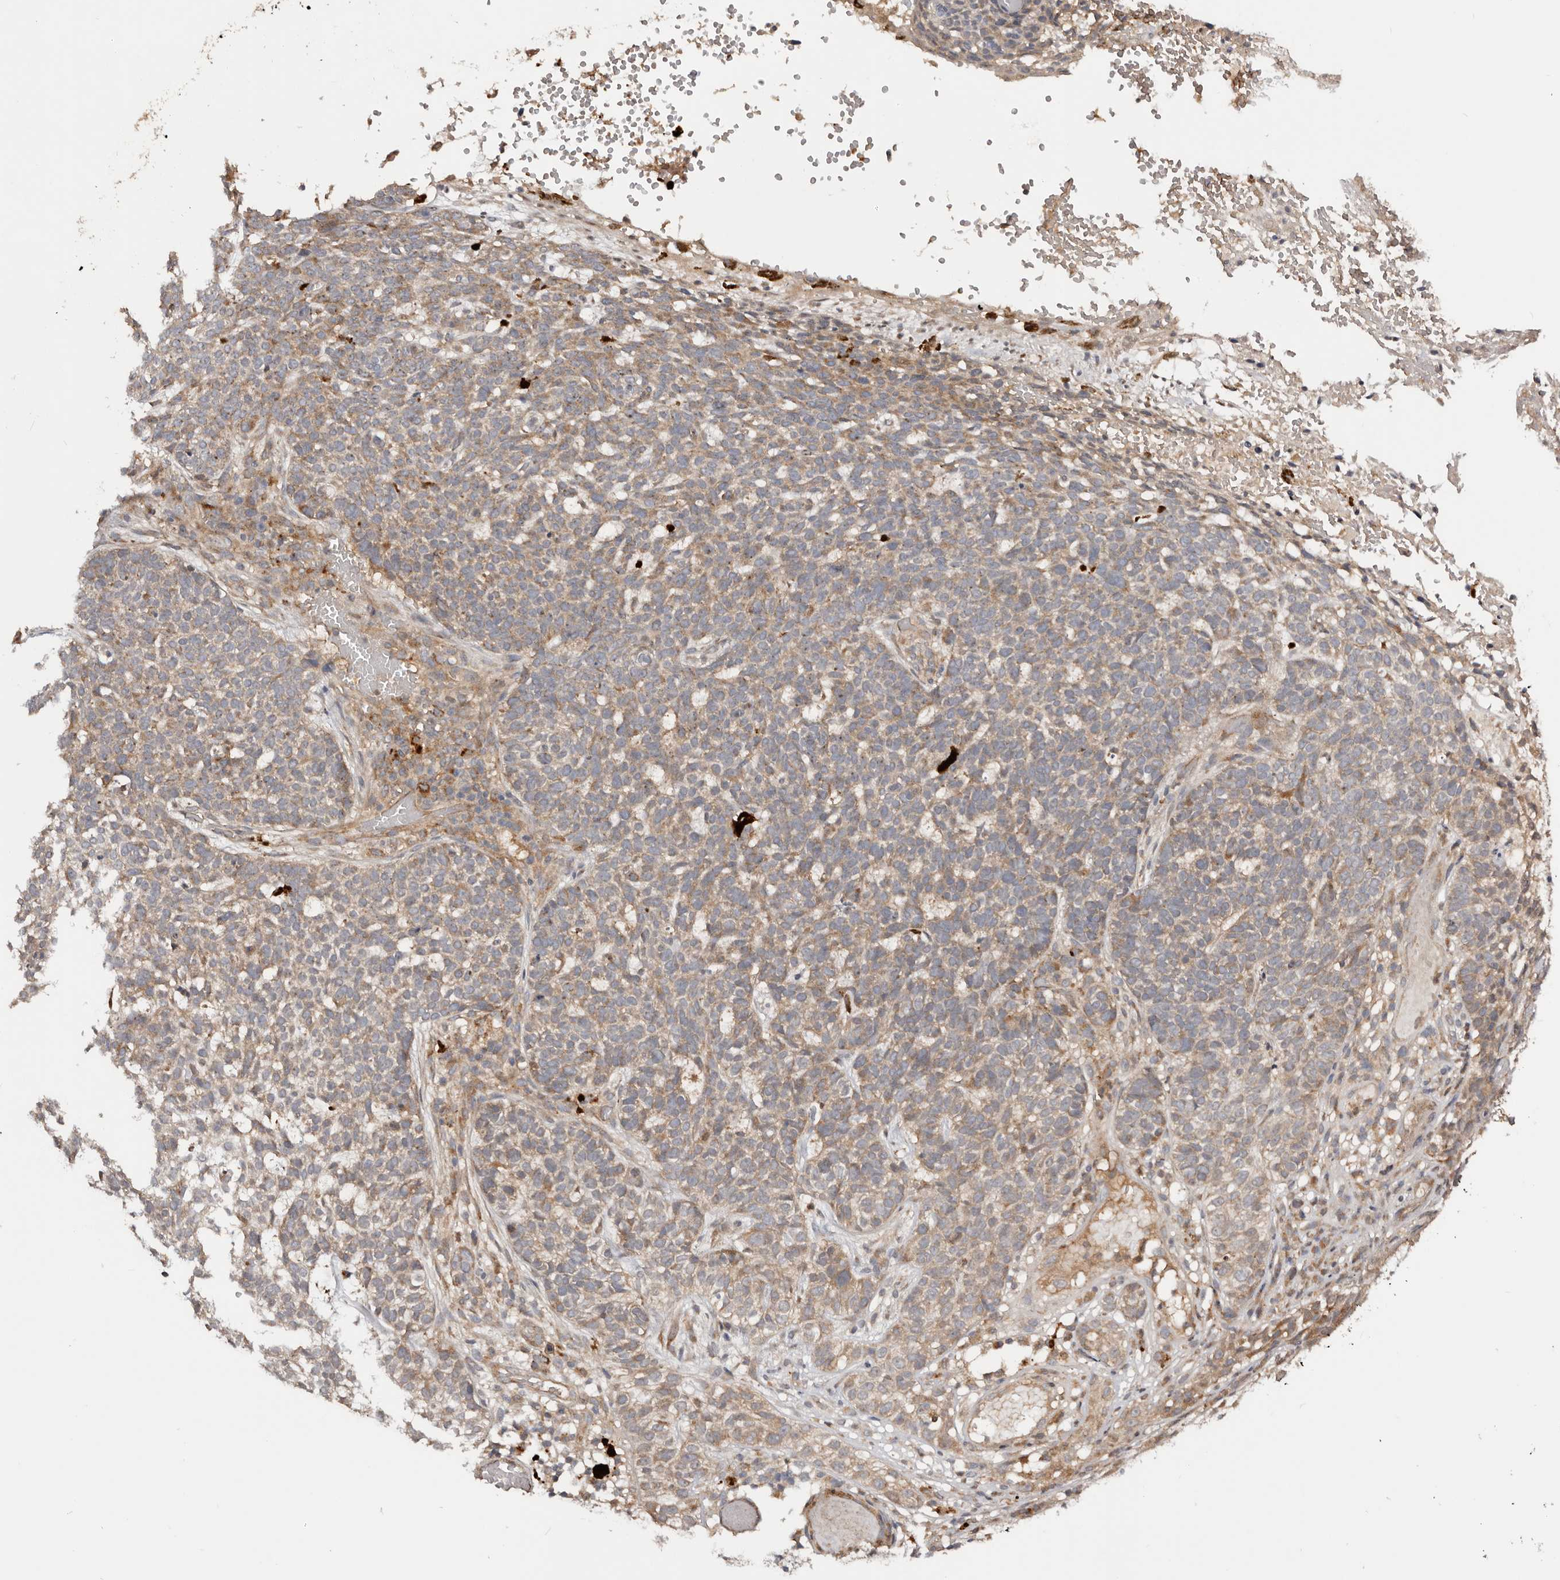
{"staining": {"intensity": "weak", "quantity": "25%-75%", "location": "cytoplasmic/membranous"}, "tissue": "skin cancer", "cell_type": "Tumor cells", "image_type": "cancer", "snomed": [{"axis": "morphology", "description": "Basal cell carcinoma"}, {"axis": "topography", "description": "Skin"}], "caption": "A low amount of weak cytoplasmic/membranous expression is seen in about 25%-75% of tumor cells in basal cell carcinoma (skin) tissue.", "gene": "PKIB", "patient": {"sex": "male", "age": 85}}